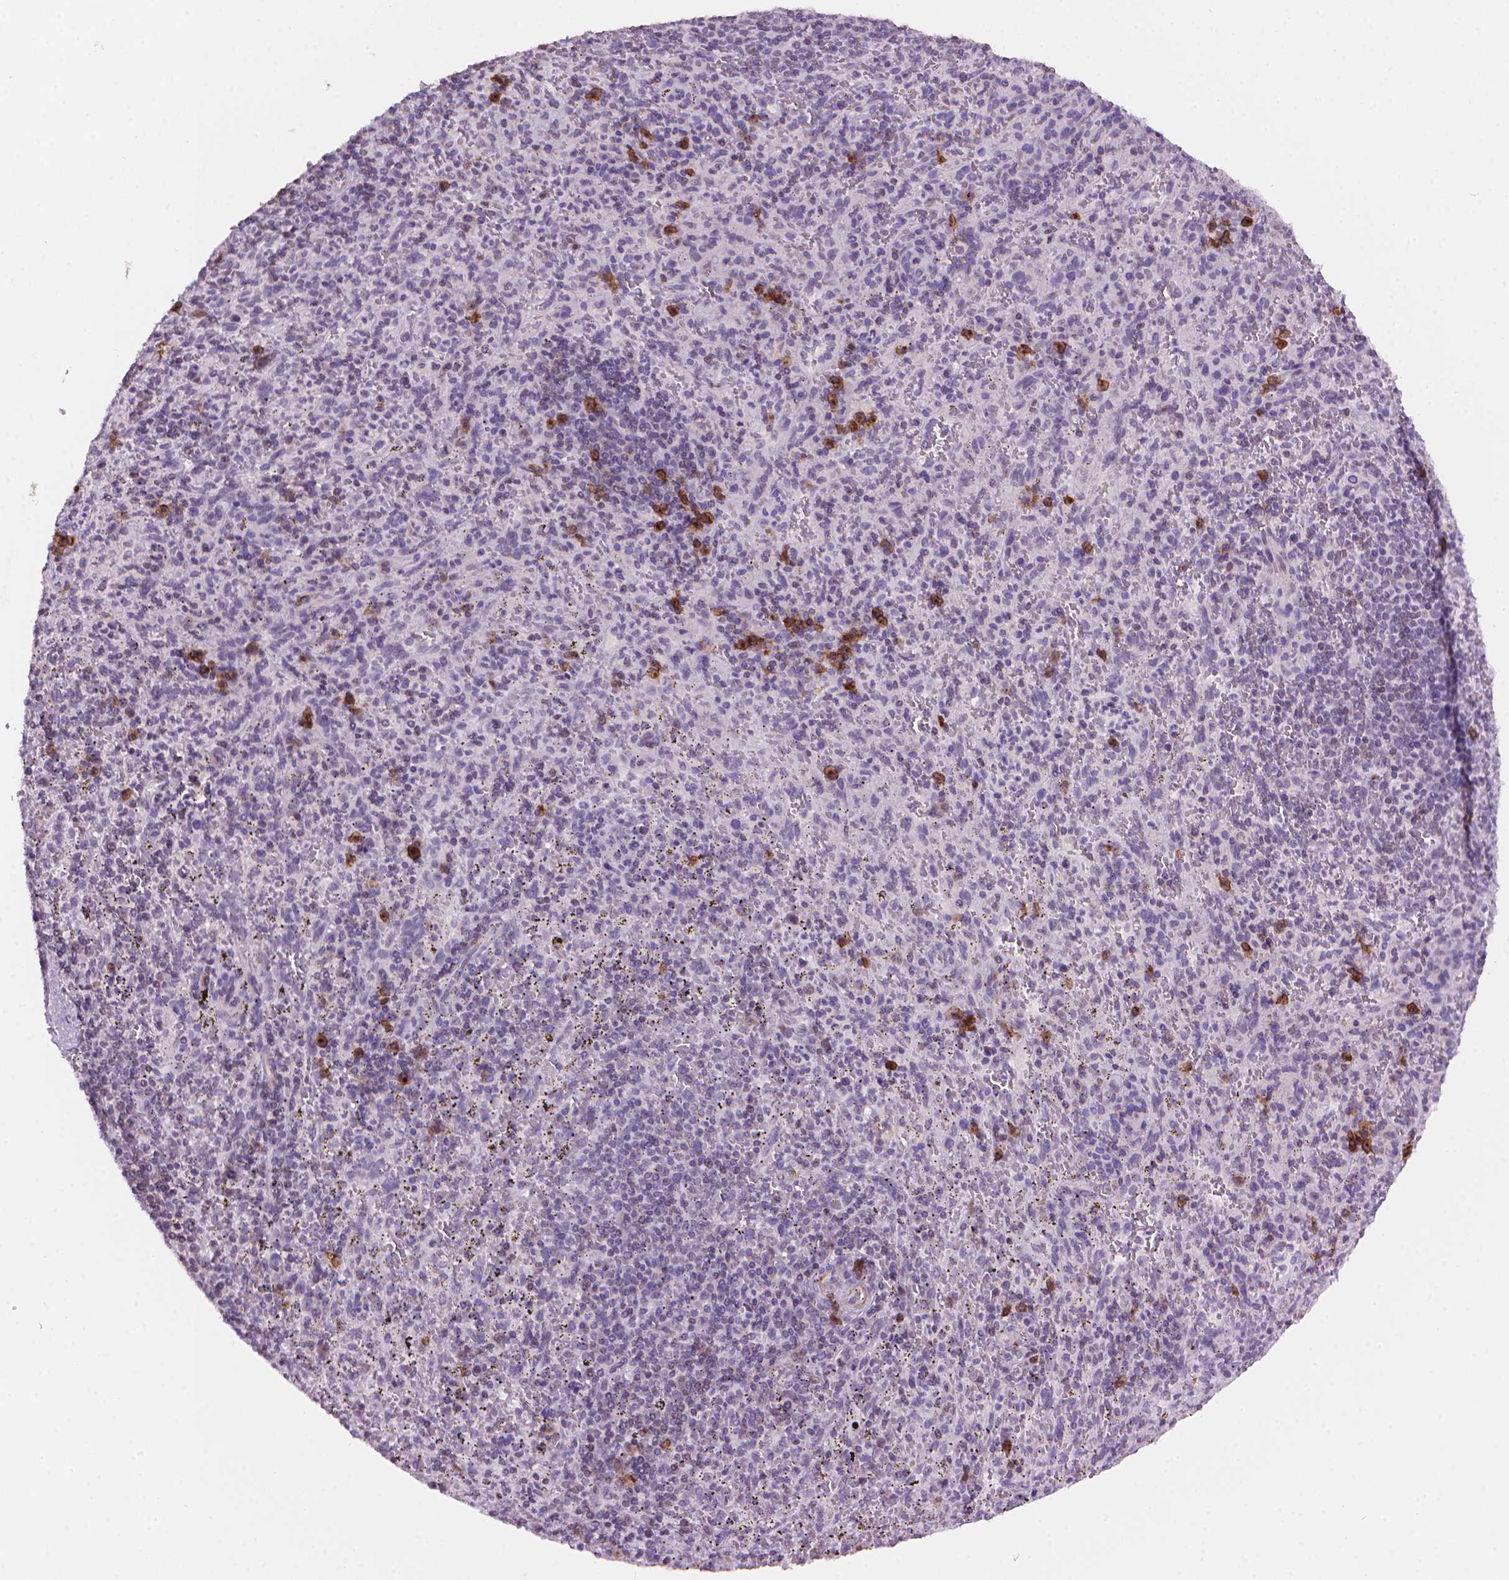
{"staining": {"intensity": "moderate", "quantity": "<25%", "location": "cytoplasmic/membranous"}, "tissue": "spleen", "cell_type": "Cells in red pulp", "image_type": "normal", "snomed": [{"axis": "morphology", "description": "Normal tissue, NOS"}, {"axis": "topography", "description": "Spleen"}], "caption": "Cells in red pulp display moderate cytoplasmic/membranous staining in approximately <25% of cells in unremarkable spleen.", "gene": "TMEM184A", "patient": {"sex": "male", "age": 57}}